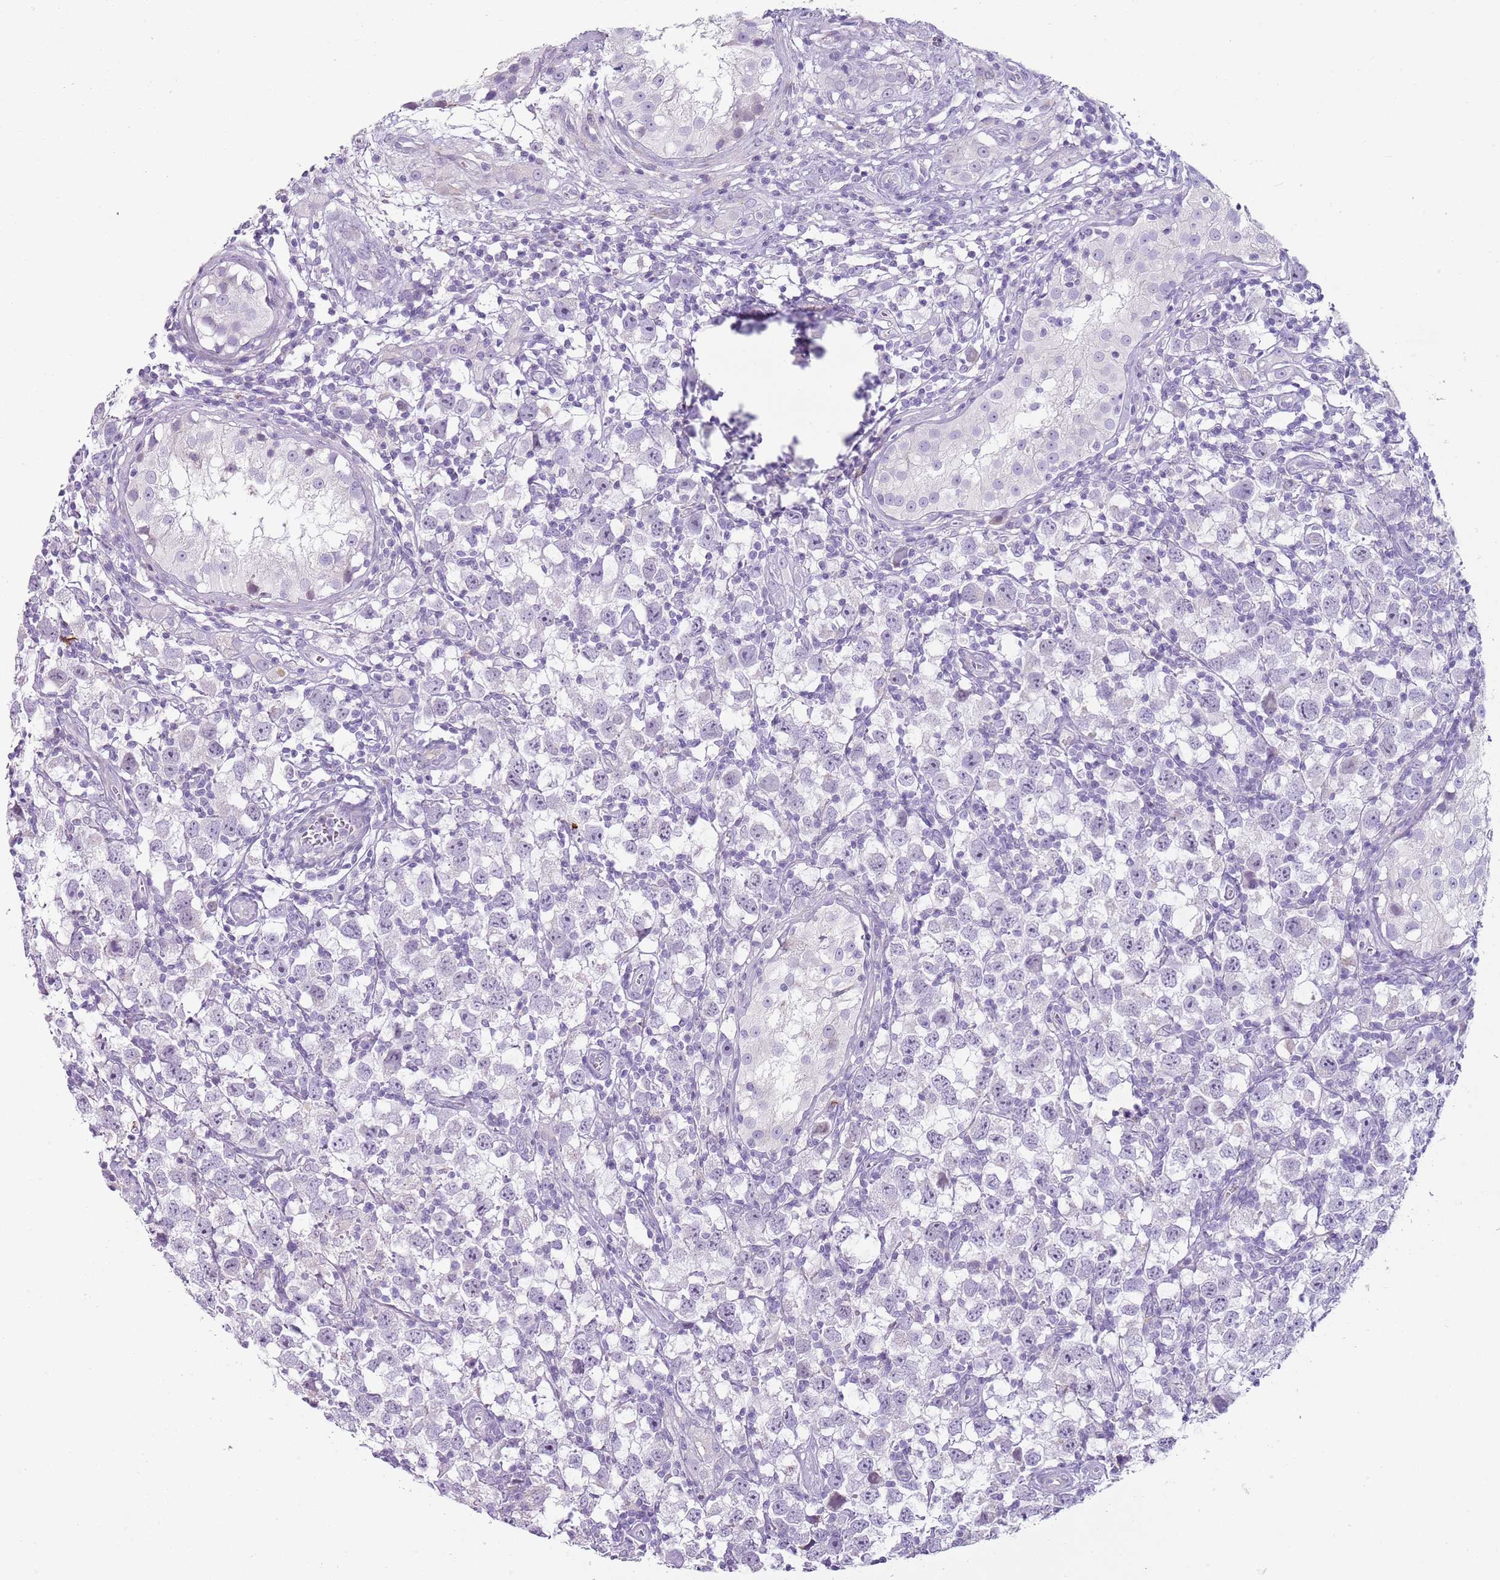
{"staining": {"intensity": "negative", "quantity": "none", "location": "none"}, "tissue": "testis cancer", "cell_type": "Tumor cells", "image_type": "cancer", "snomed": [{"axis": "morphology", "description": "Seminoma, NOS"}, {"axis": "morphology", "description": "Carcinoma, Embryonal, NOS"}, {"axis": "topography", "description": "Testis"}], "caption": "This photomicrograph is of seminoma (testis) stained with IHC to label a protein in brown with the nuclei are counter-stained blue. There is no positivity in tumor cells. The staining was performed using DAB (3,3'-diaminobenzidine) to visualize the protein expression in brown, while the nuclei were stained in blue with hematoxylin (Magnification: 20x).", "gene": "CD177", "patient": {"sex": "male", "age": 29}}